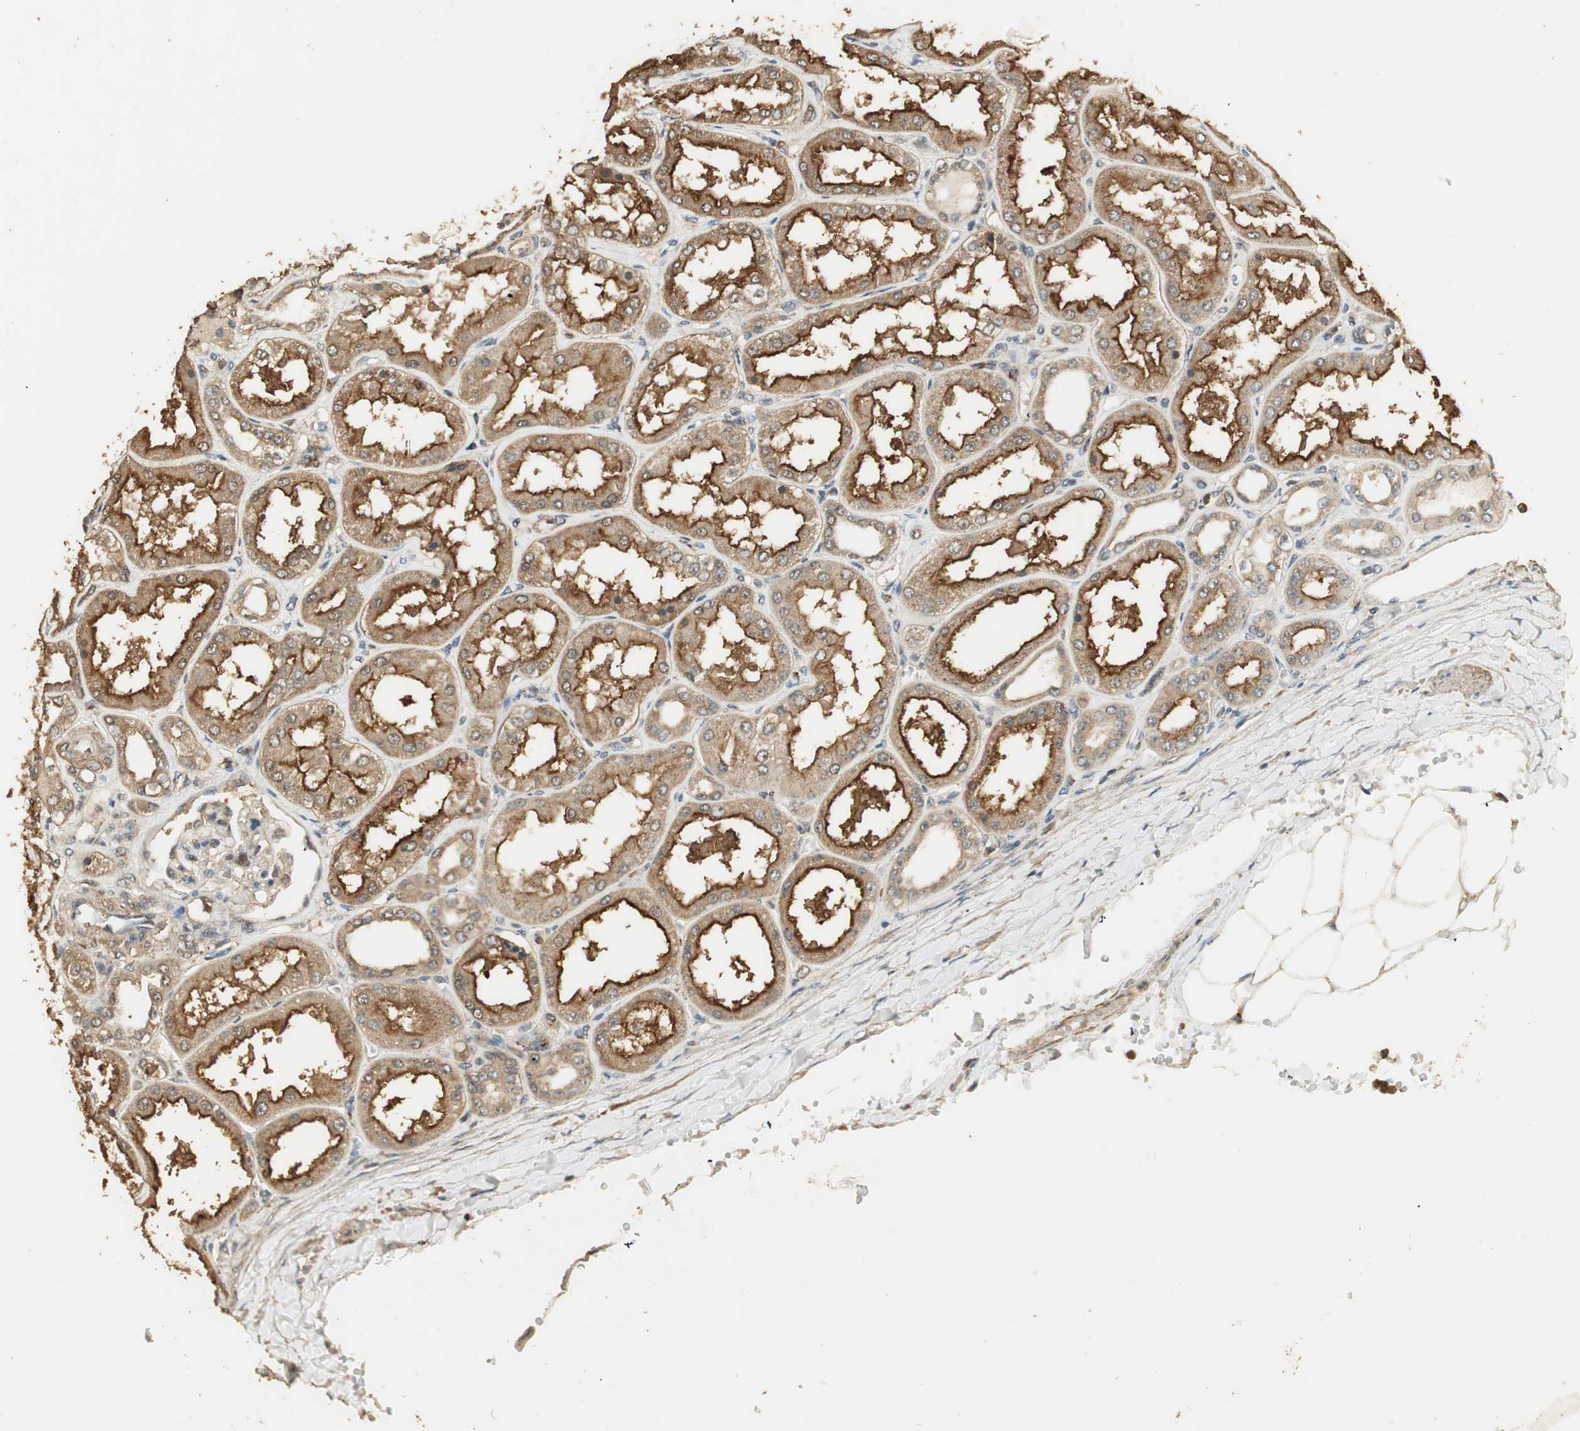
{"staining": {"intensity": "weak", "quantity": "<25%", "location": "cytoplasmic/membranous"}, "tissue": "kidney", "cell_type": "Cells in glomeruli", "image_type": "normal", "snomed": [{"axis": "morphology", "description": "Normal tissue, NOS"}, {"axis": "topography", "description": "Kidney"}], "caption": "IHC of benign kidney reveals no staining in cells in glomeruli.", "gene": "USP2", "patient": {"sex": "female", "age": 56}}